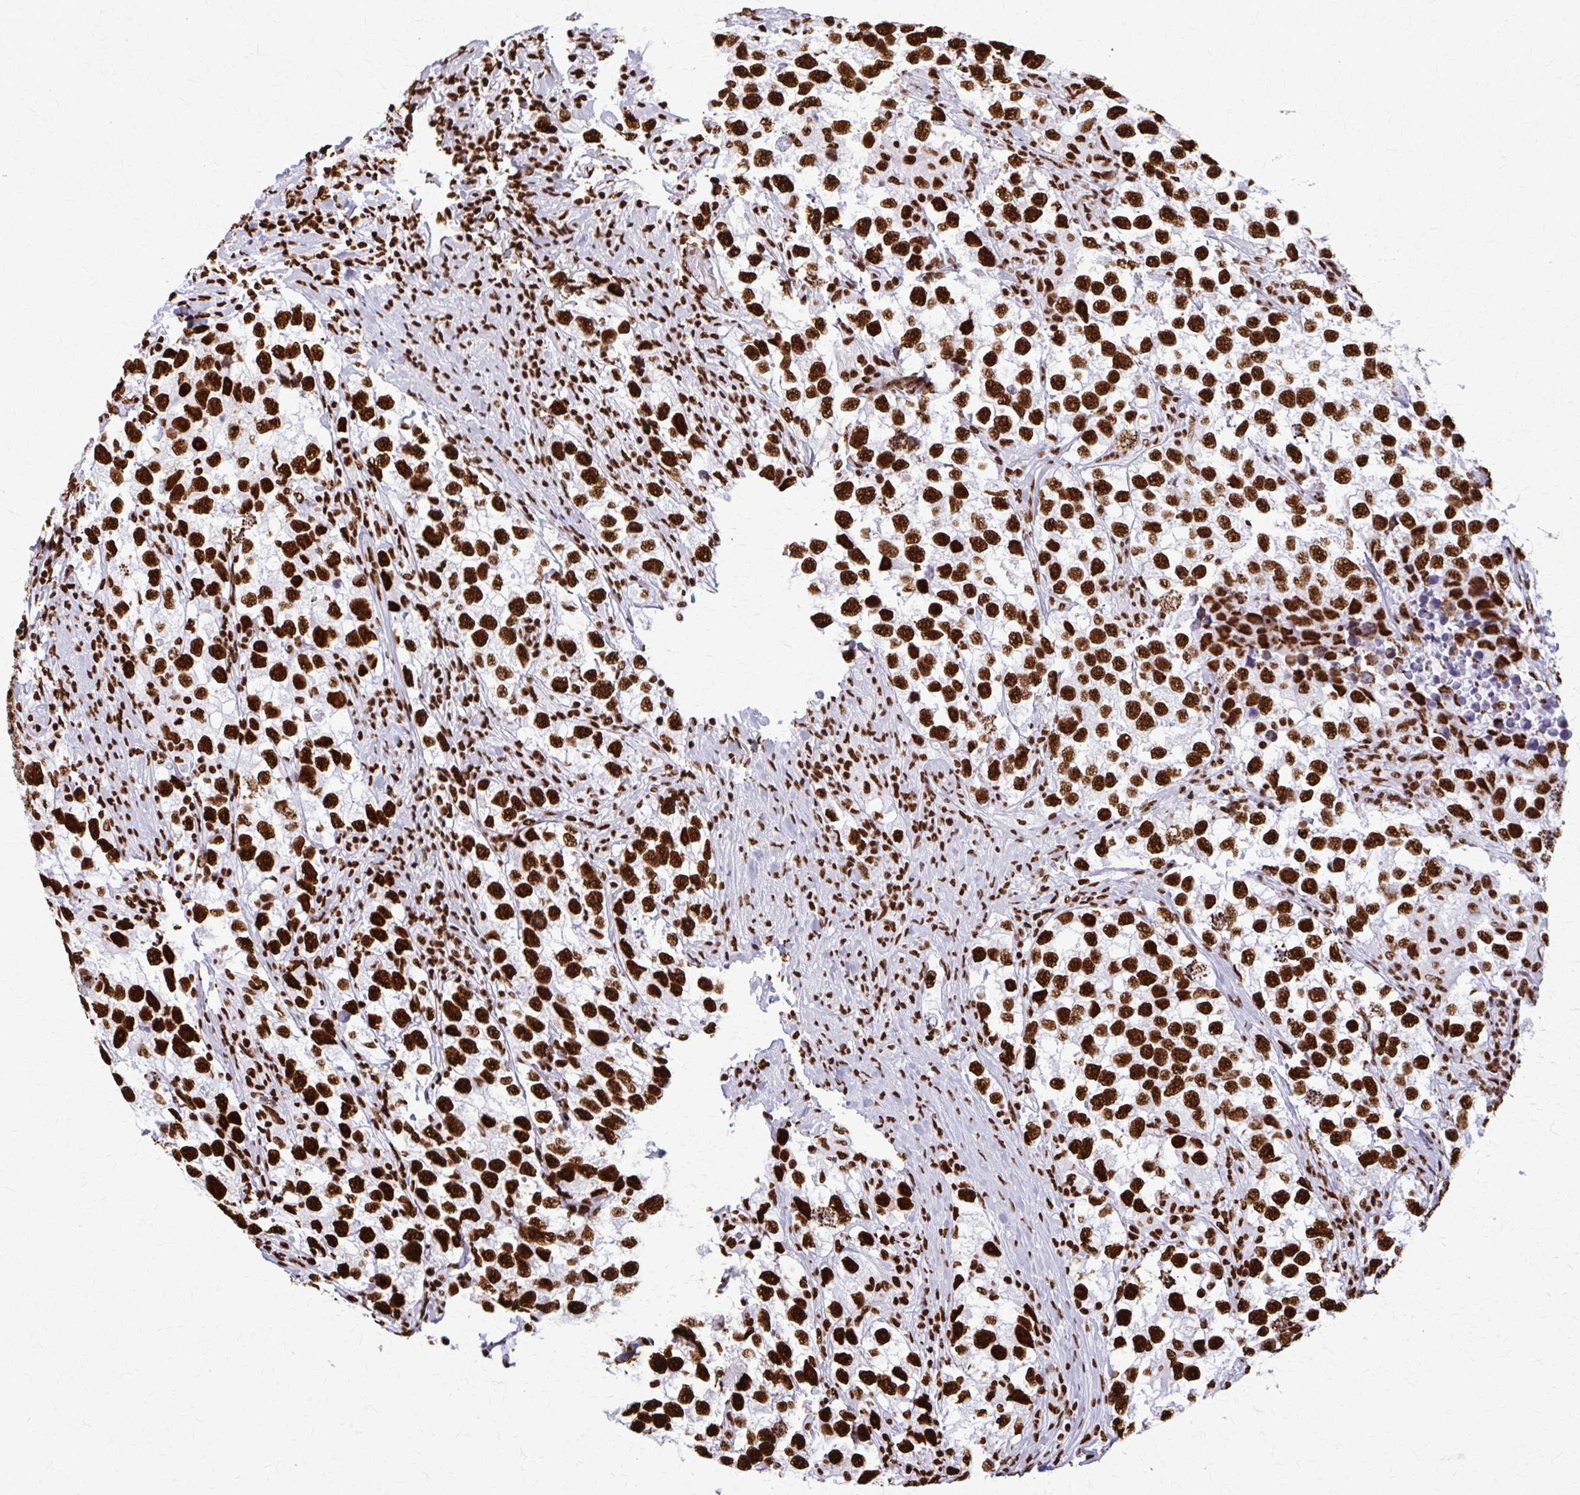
{"staining": {"intensity": "strong", "quantity": ">75%", "location": "nuclear"}, "tissue": "testis cancer", "cell_type": "Tumor cells", "image_type": "cancer", "snomed": [{"axis": "morphology", "description": "Seminoma, NOS"}, {"axis": "topography", "description": "Testis"}], "caption": "Immunohistochemical staining of human seminoma (testis) demonstrates high levels of strong nuclear expression in about >75% of tumor cells.", "gene": "SFPQ", "patient": {"sex": "male", "age": 46}}